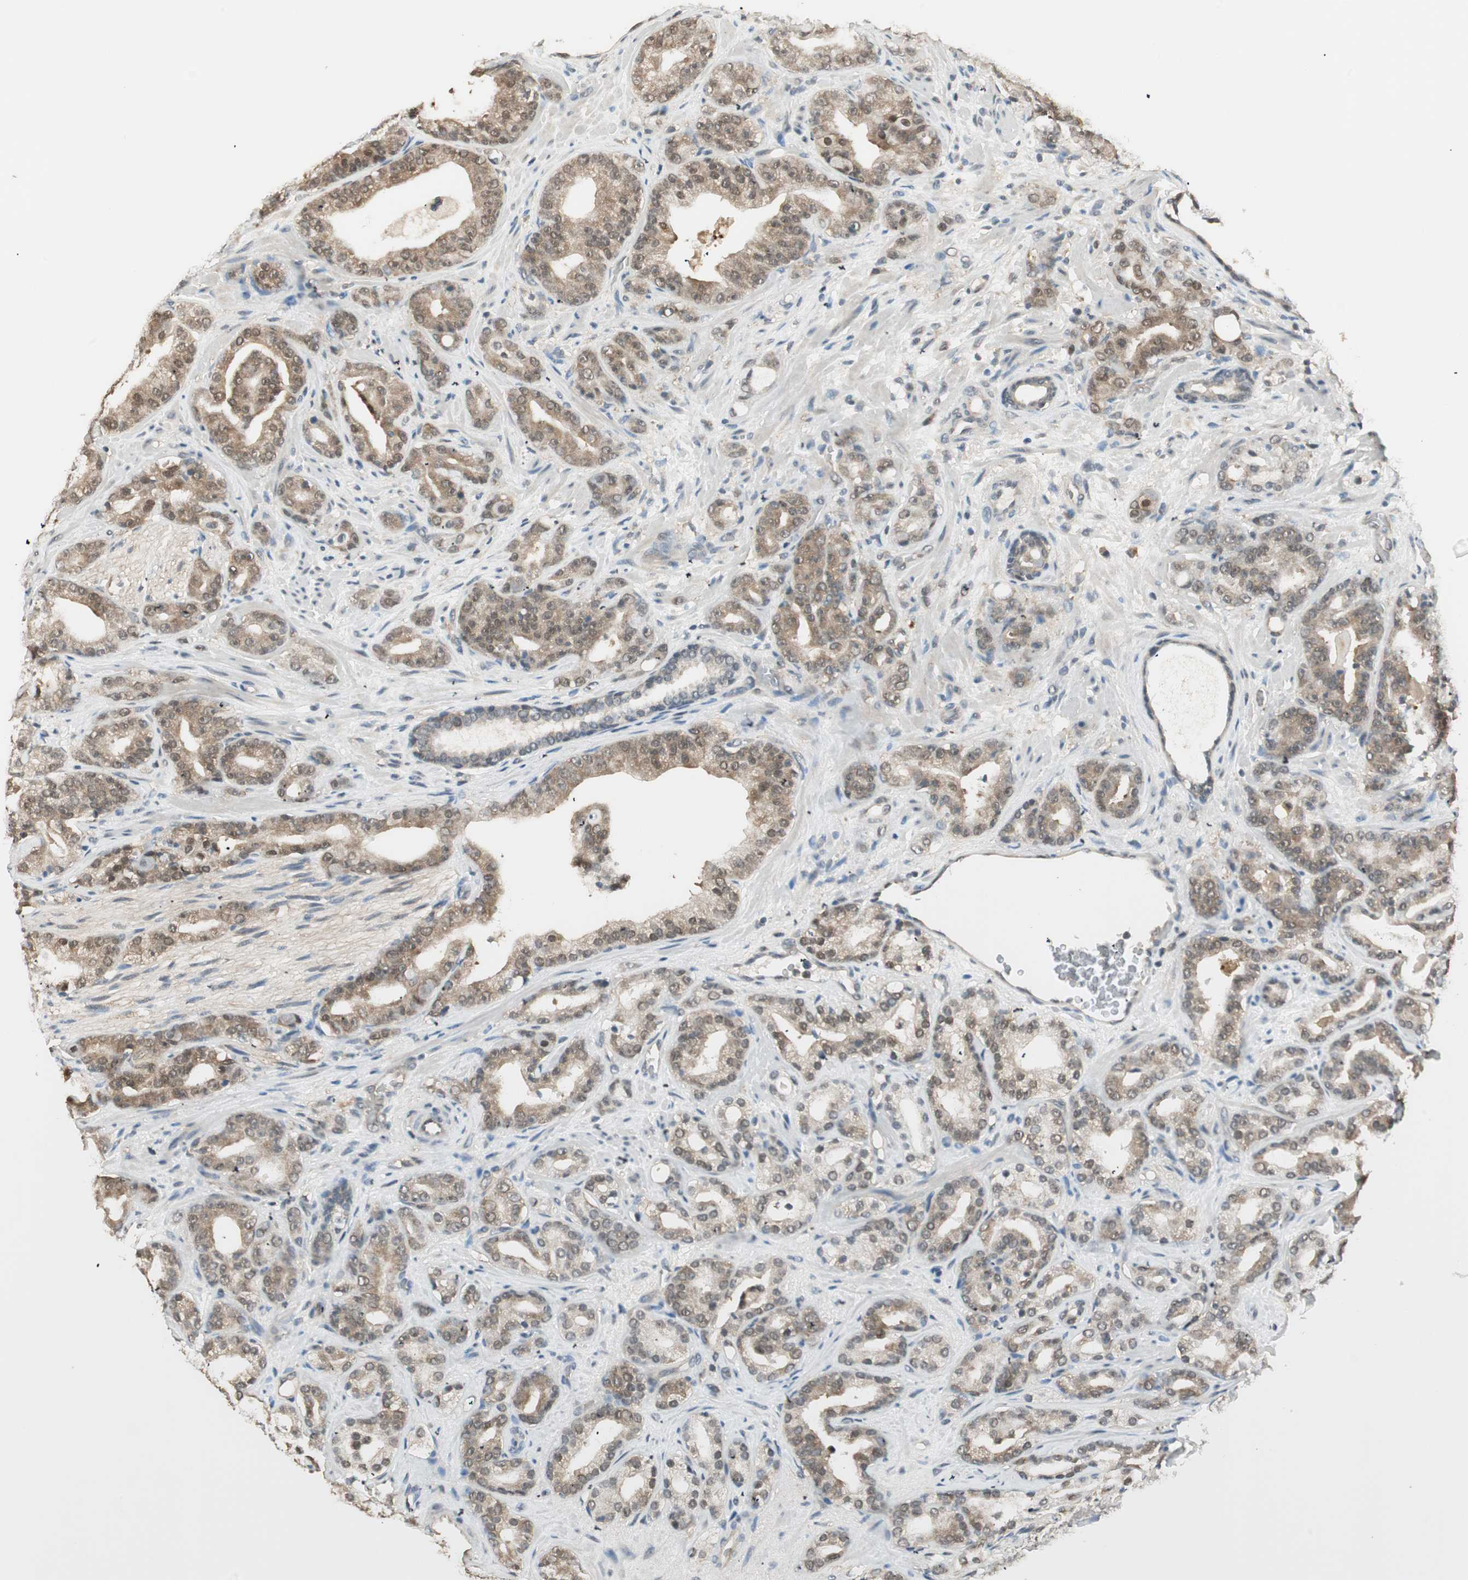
{"staining": {"intensity": "moderate", "quantity": "25%-75%", "location": "cytoplasmic/membranous"}, "tissue": "prostate cancer", "cell_type": "Tumor cells", "image_type": "cancer", "snomed": [{"axis": "morphology", "description": "Adenocarcinoma, Low grade"}, {"axis": "topography", "description": "Prostate"}], "caption": "The image demonstrates staining of prostate low-grade adenocarcinoma, revealing moderate cytoplasmic/membranous protein positivity (brown color) within tumor cells.", "gene": "USP5", "patient": {"sex": "male", "age": 63}}